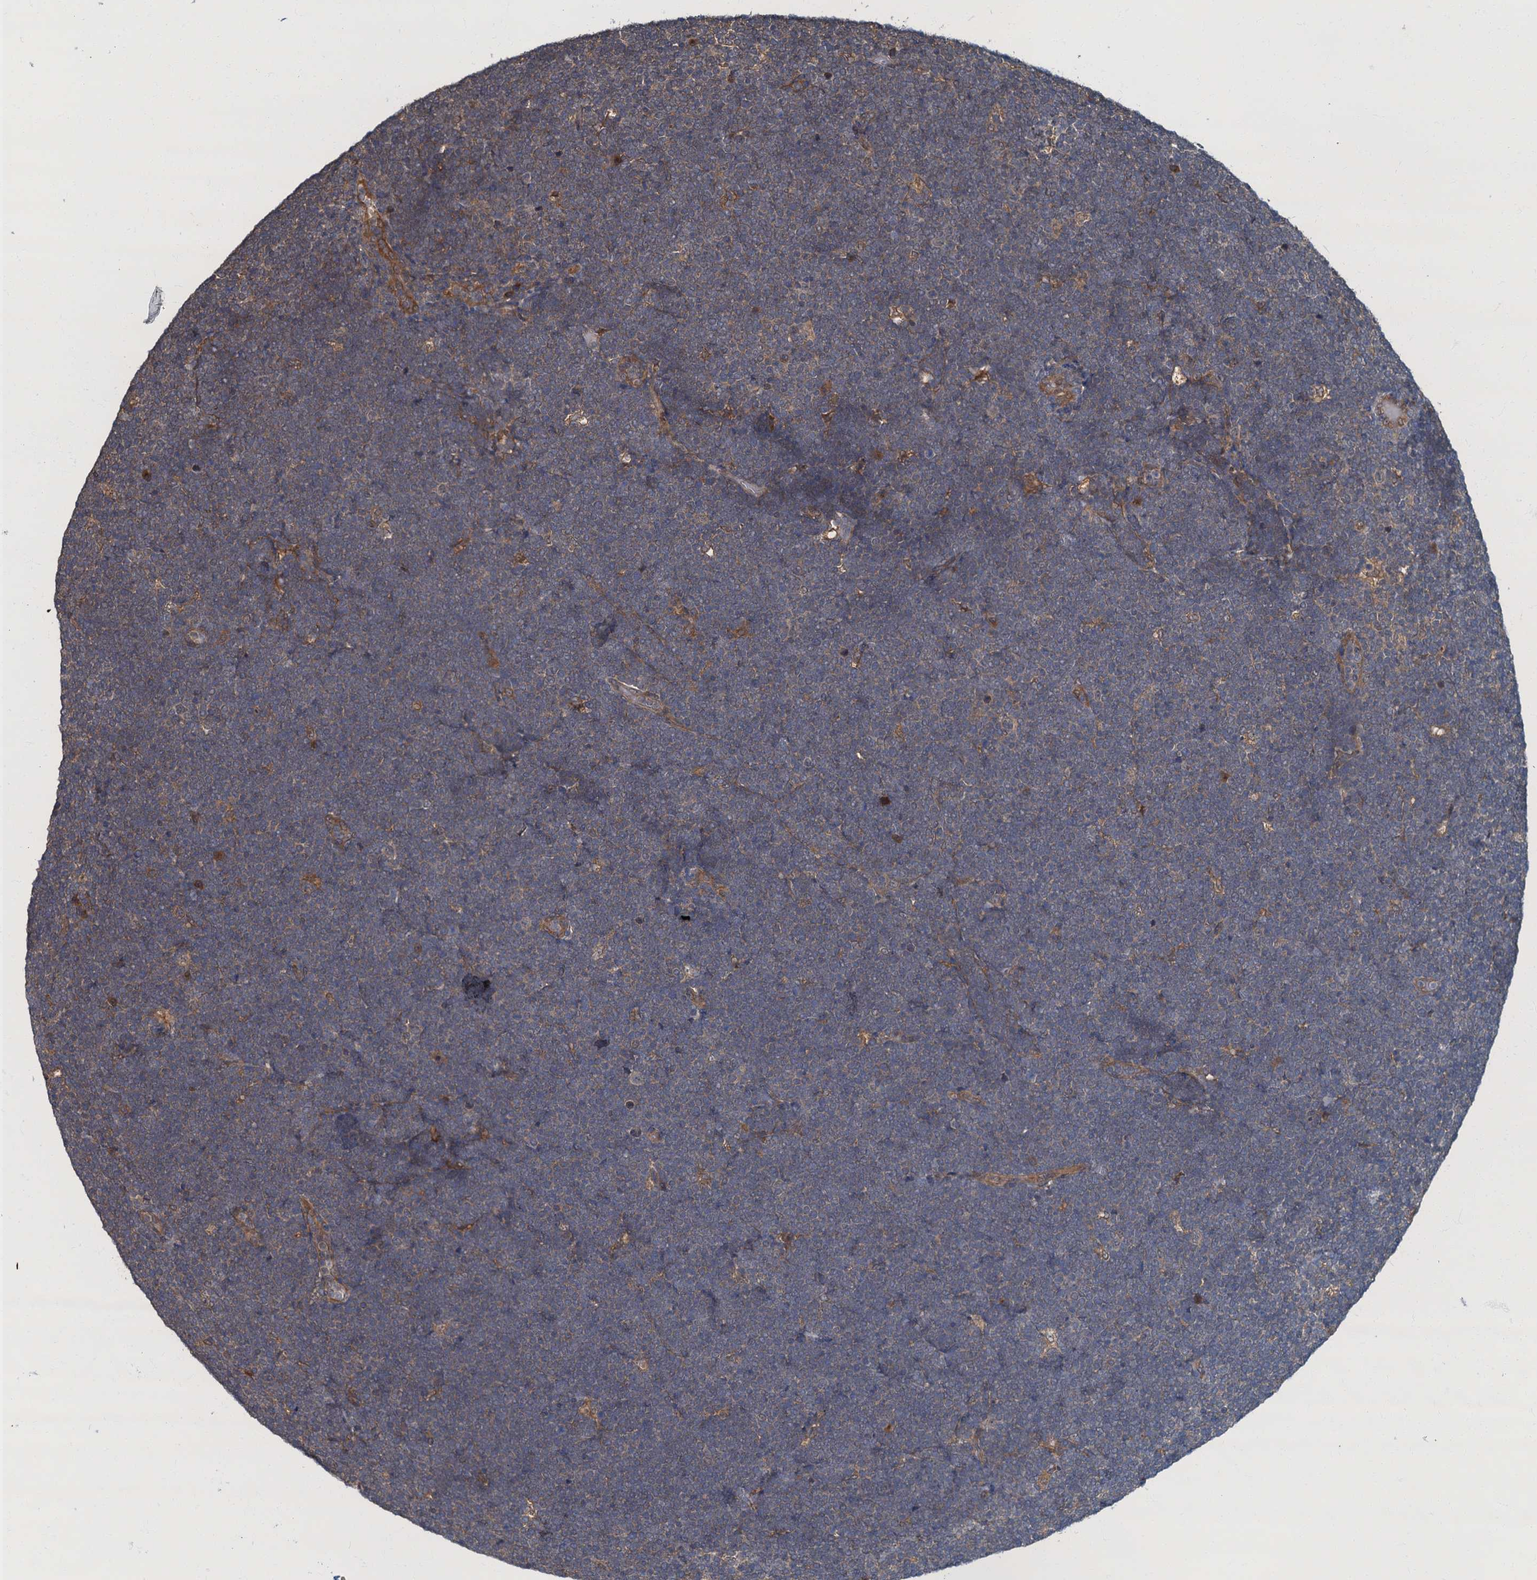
{"staining": {"intensity": "weak", "quantity": "25%-75%", "location": "cytoplasmic/membranous"}, "tissue": "lymphoma", "cell_type": "Tumor cells", "image_type": "cancer", "snomed": [{"axis": "morphology", "description": "Malignant lymphoma, non-Hodgkin's type, High grade"}, {"axis": "topography", "description": "Lymph node"}], "caption": "This photomicrograph exhibits immunohistochemistry (IHC) staining of malignant lymphoma, non-Hodgkin's type (high-grade), with low weak cytoplasmic/membranous staining in approximately 25%-75% of tumor cells.", "gene": "TBCK", "patient": {"sex": "male", "age": 13}}